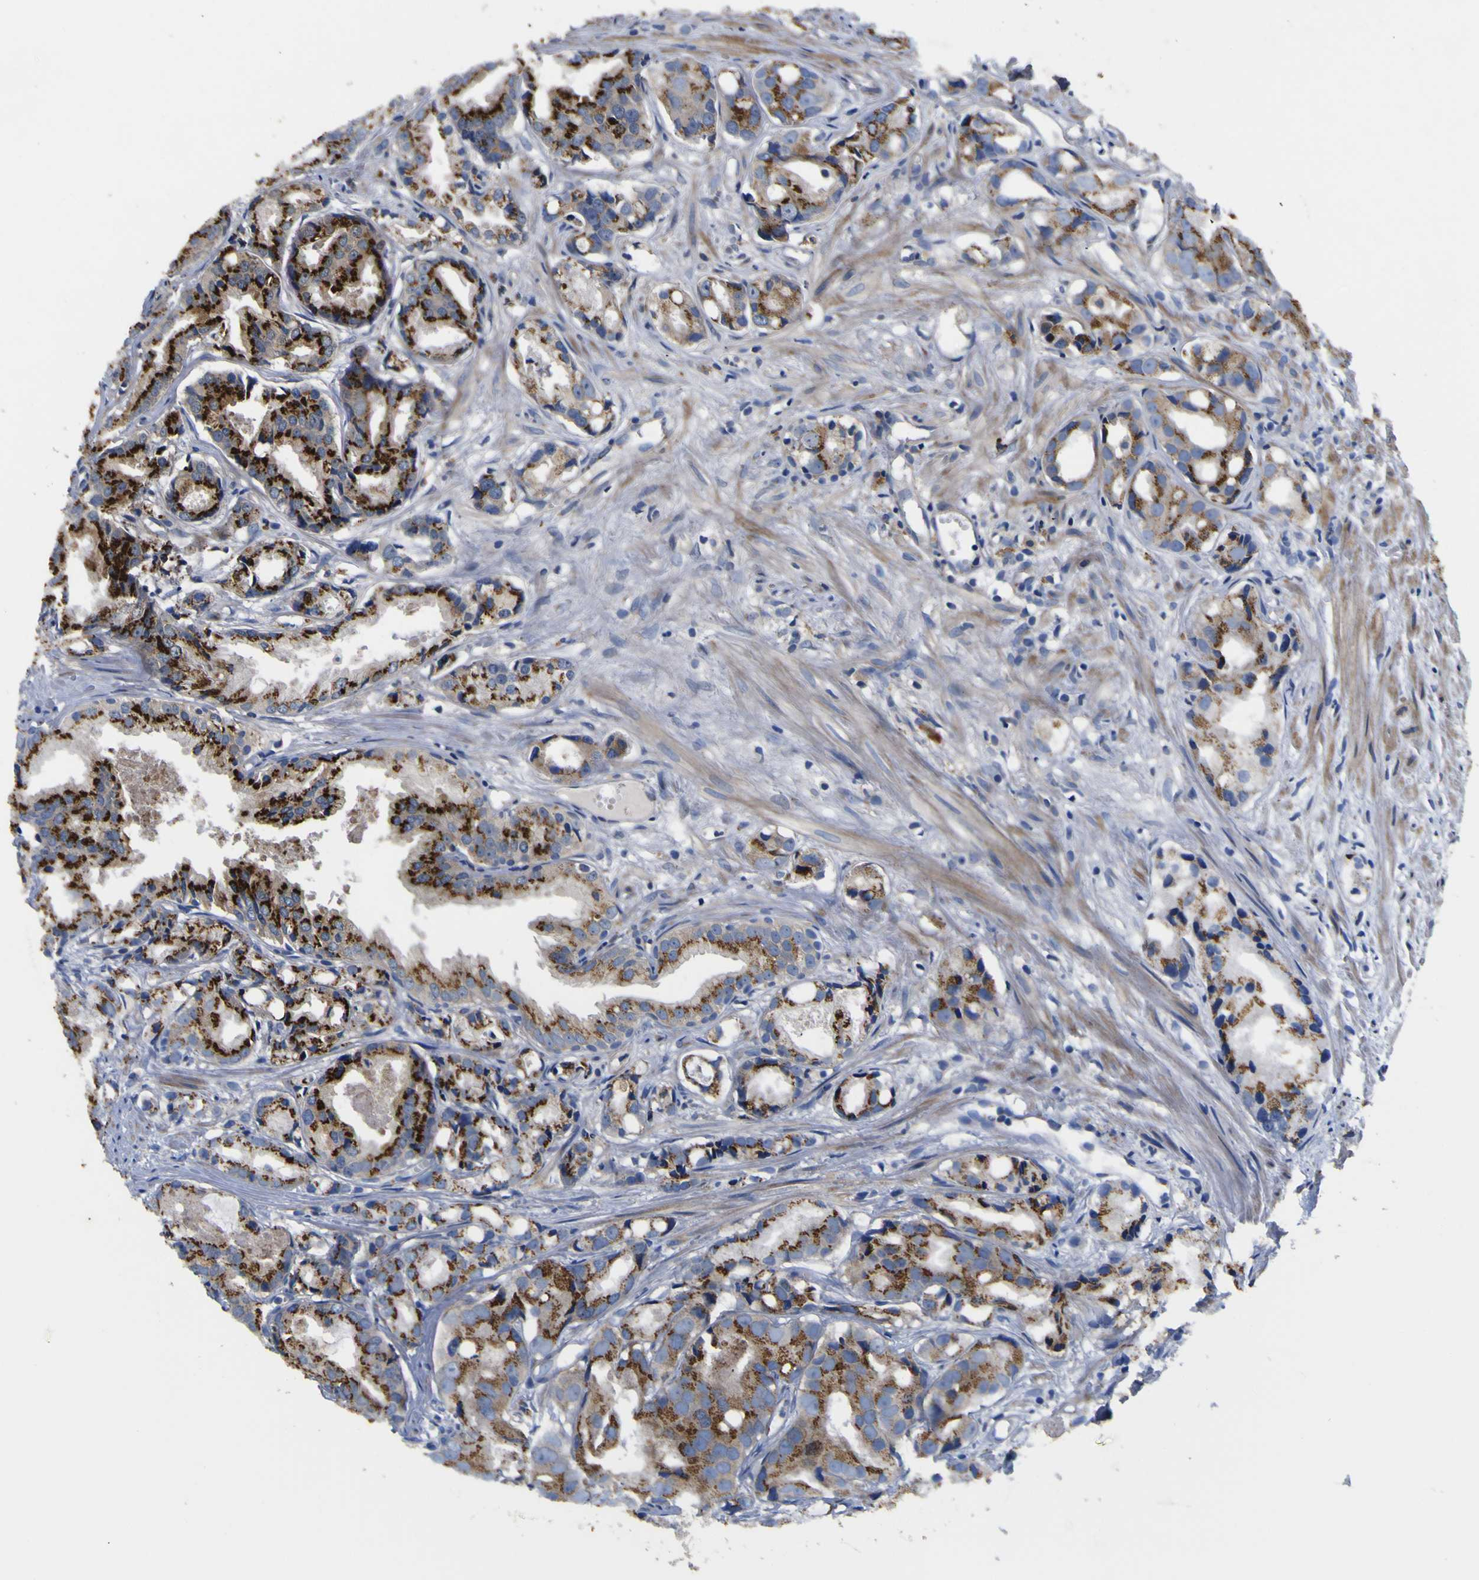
{"staining": {"intensity": "strong", "quantity": ">75%", "location": "cytoplasmic/membranous"}, "tissue": "prostate cancer", "cell_type": "Tumor cells", "image_type": "cancer", "snomed": [{"axis": "morphology", "description": "Adenocarcinoma, Low grade"}, {"axis": "topography", "description": "Prostate"}], "caption": "An IHC image of tumor tissue is shown. Protein staining in brown shows strong cytoplasmic/membranous positivity in prostate cancer within tumor cells. The staining was performed using DAB (3,3'-diaminobenzidine), with brown indicating positive protein expression. Nuclei are stained blue with hematoxylin.", "gene": "COA1", "patient": {"sex": "male", "age": 72}}